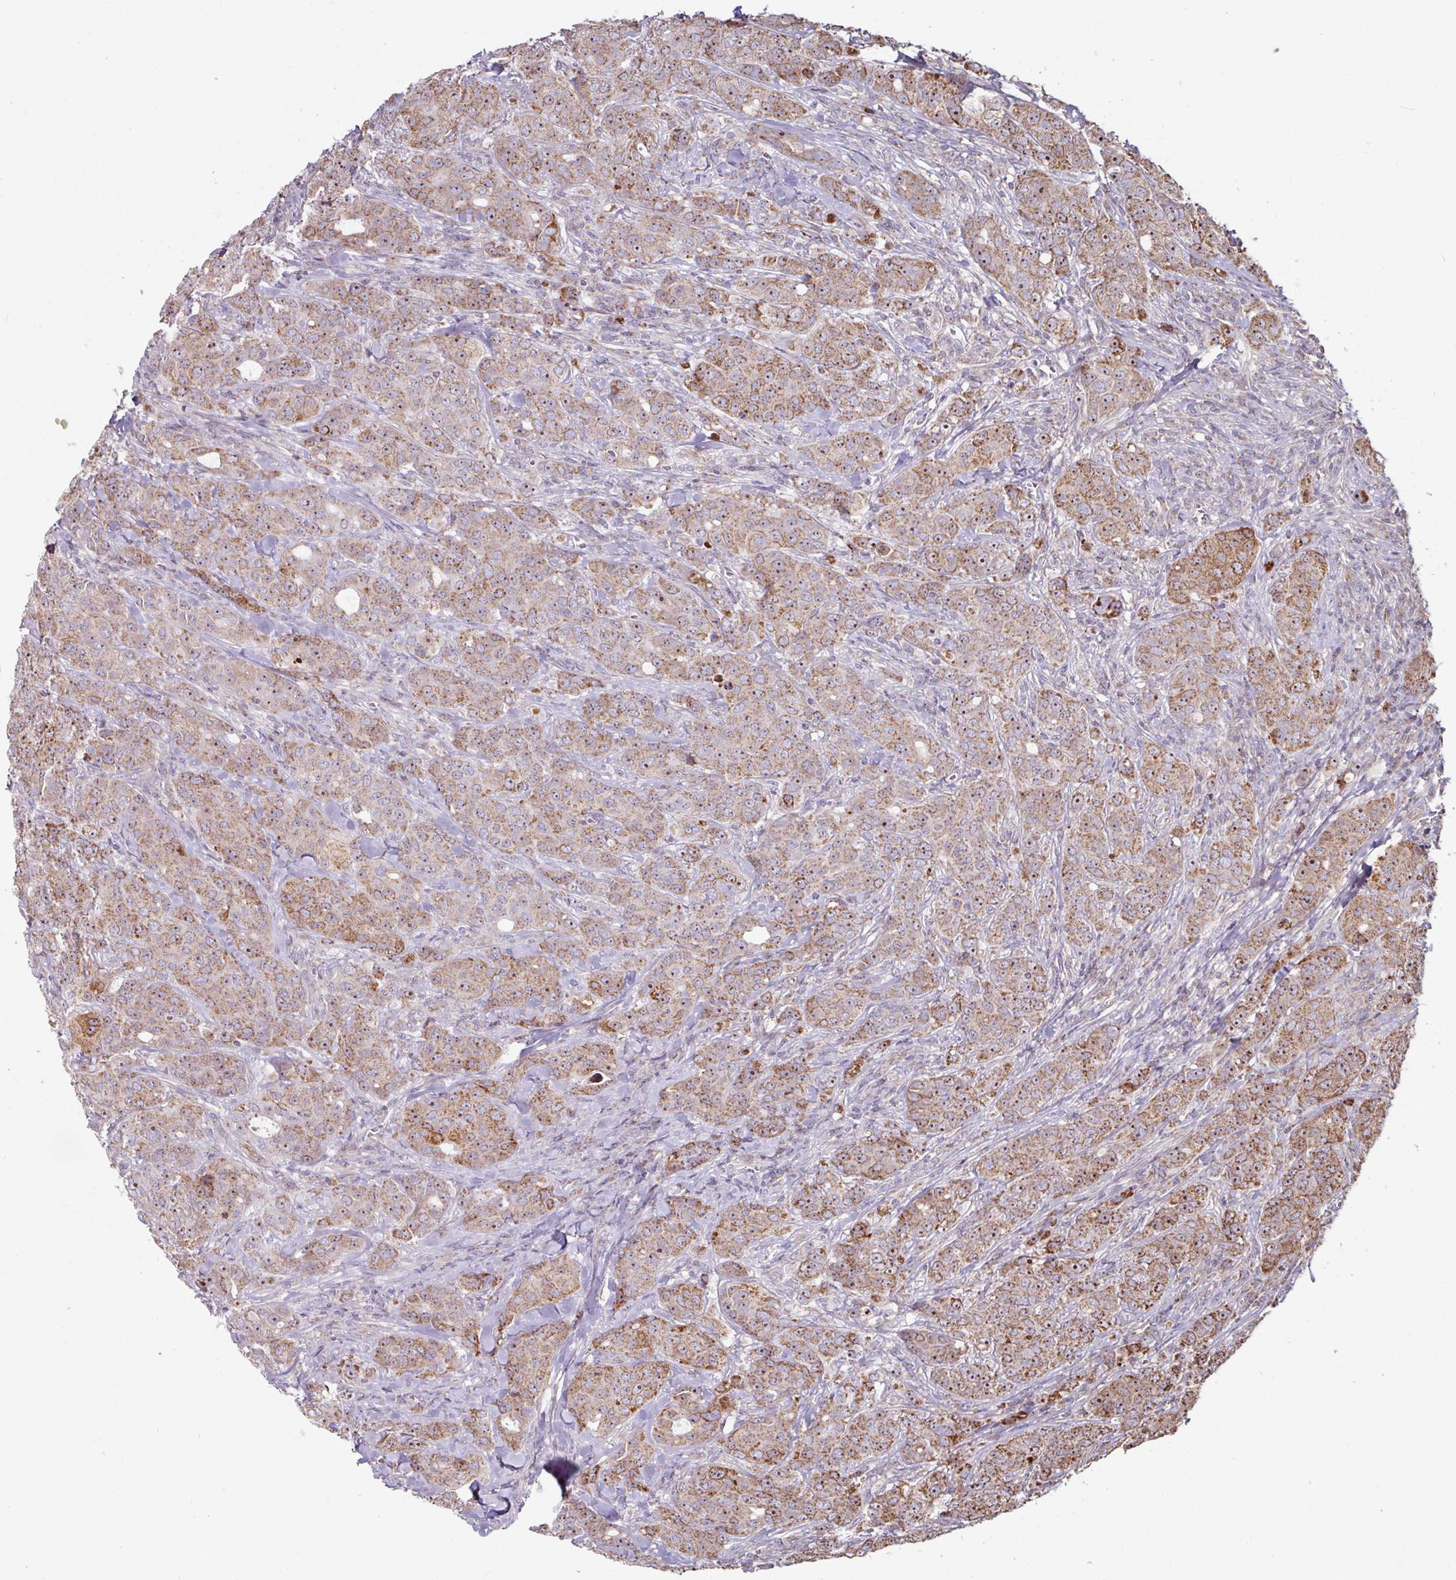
{"staining": {"intensity": "moderate", "quantity": ">75%", "location": "cytoplasmic/membranous"}, "tissue": "breast cancer", "cell_type": "Tumor cells", "image_type": "cancer", "snomed": [{"axis": "morphology", "description": "Duct carcinoma"}, {"axis": "topography", "description": "Breast"}], "caption": "Breast cancer was stained to show a protein in brown. There is medium levels of moderate cytoplasmic/membranous expression in about >75% of tumor cells.", "gene": "OR2D3", "patient": {"sex": "female", "age": 43}}